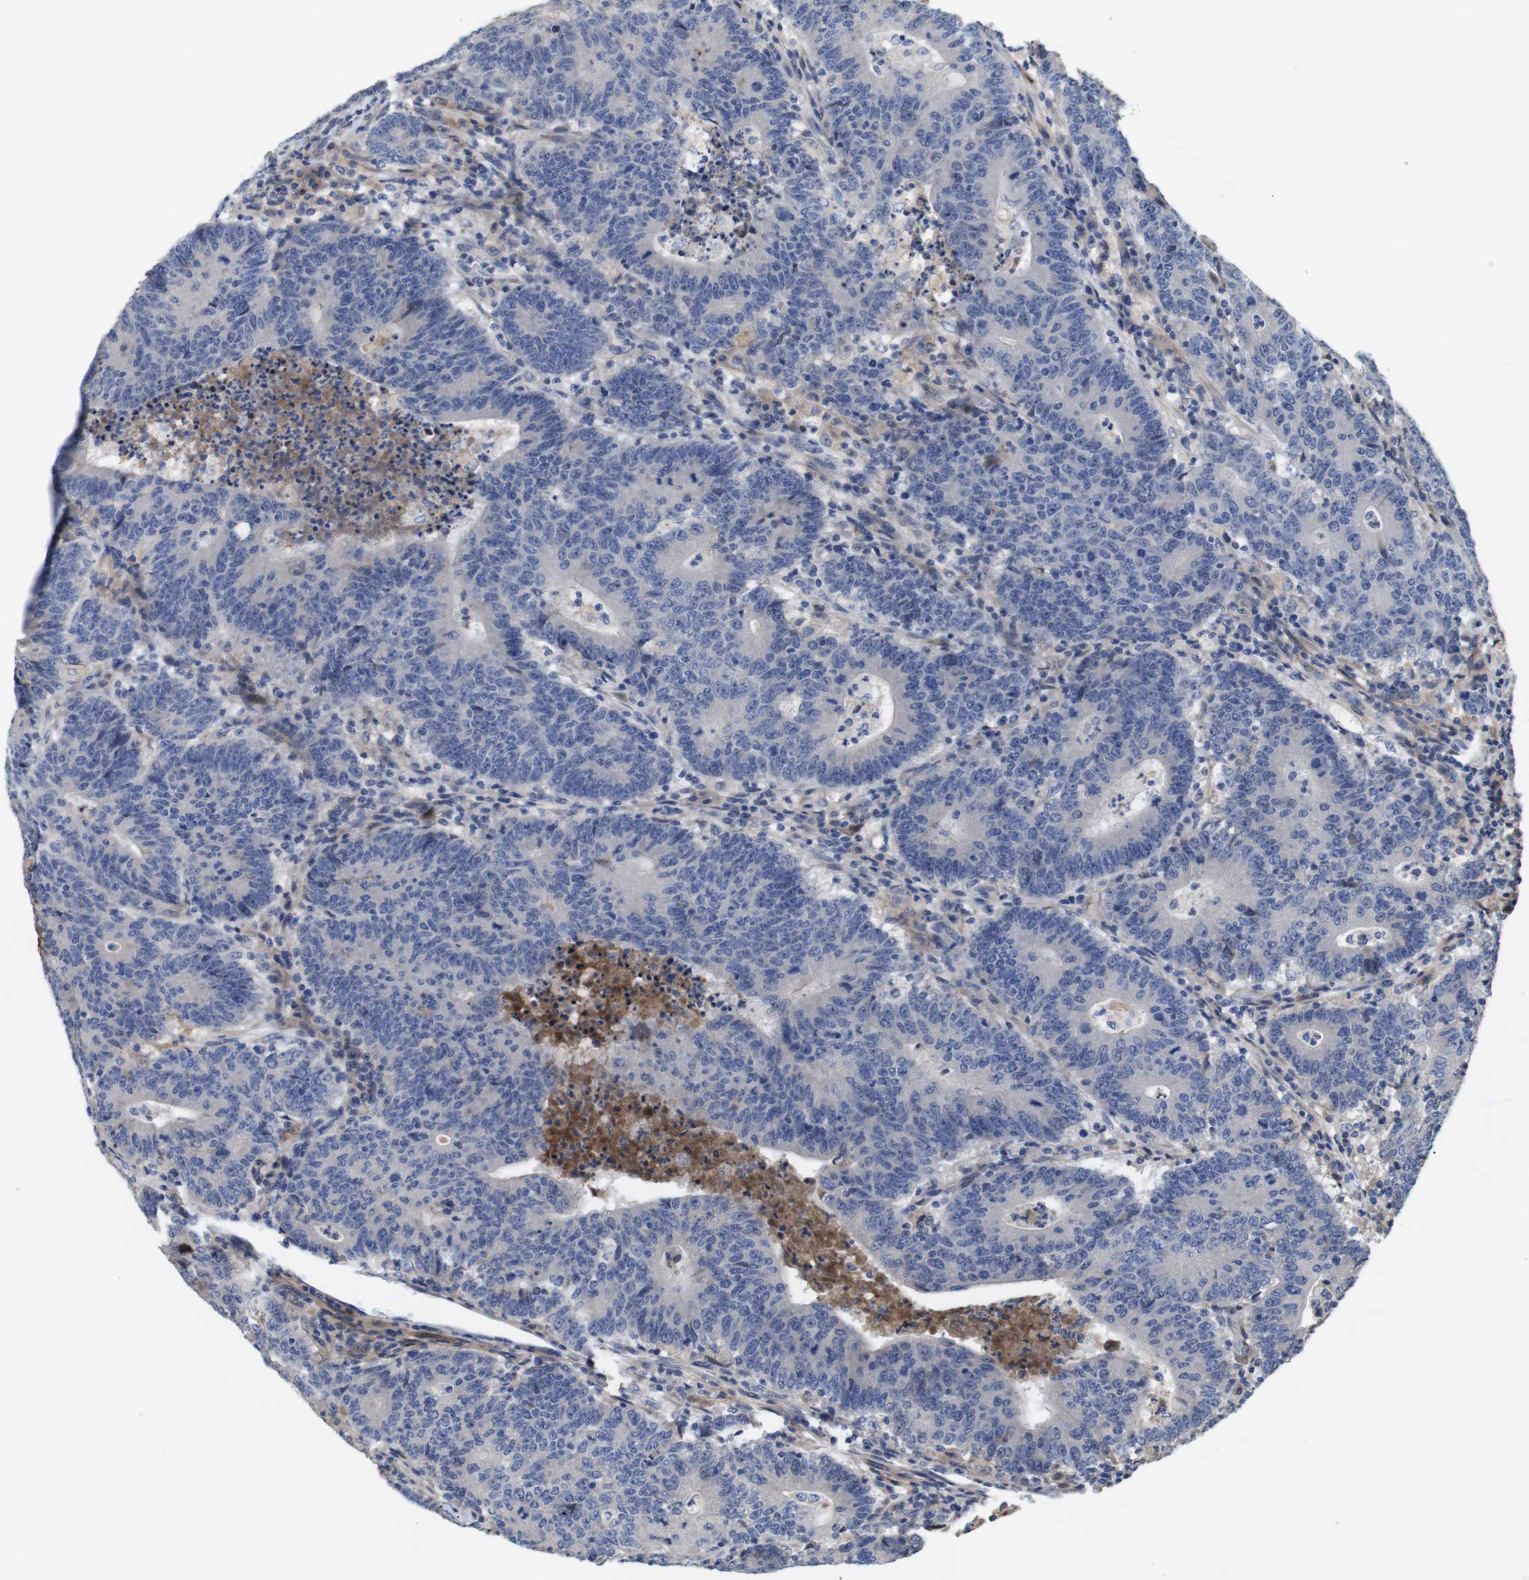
{"staining": {"intensity": "negative", "quantity": "none", "location": "none"}, "tissue": "colorectal cancer", "cell_type": "Tumor cells", "image_type": "cancer", "snomed": [{"axis": "morphology", "description": "Normal tissue, NOS"}, {"axis": "morphology", "description": "Adenocarcinoma, NOS"}, {"axis": "topography", "description": "Colon"}], "caption": "Photomicrograph shows no protein positivity in tumor cells of colorectal cancer tissue.", "gene": "SPRY3", "patient": {"sex": "female", "age": 75}}